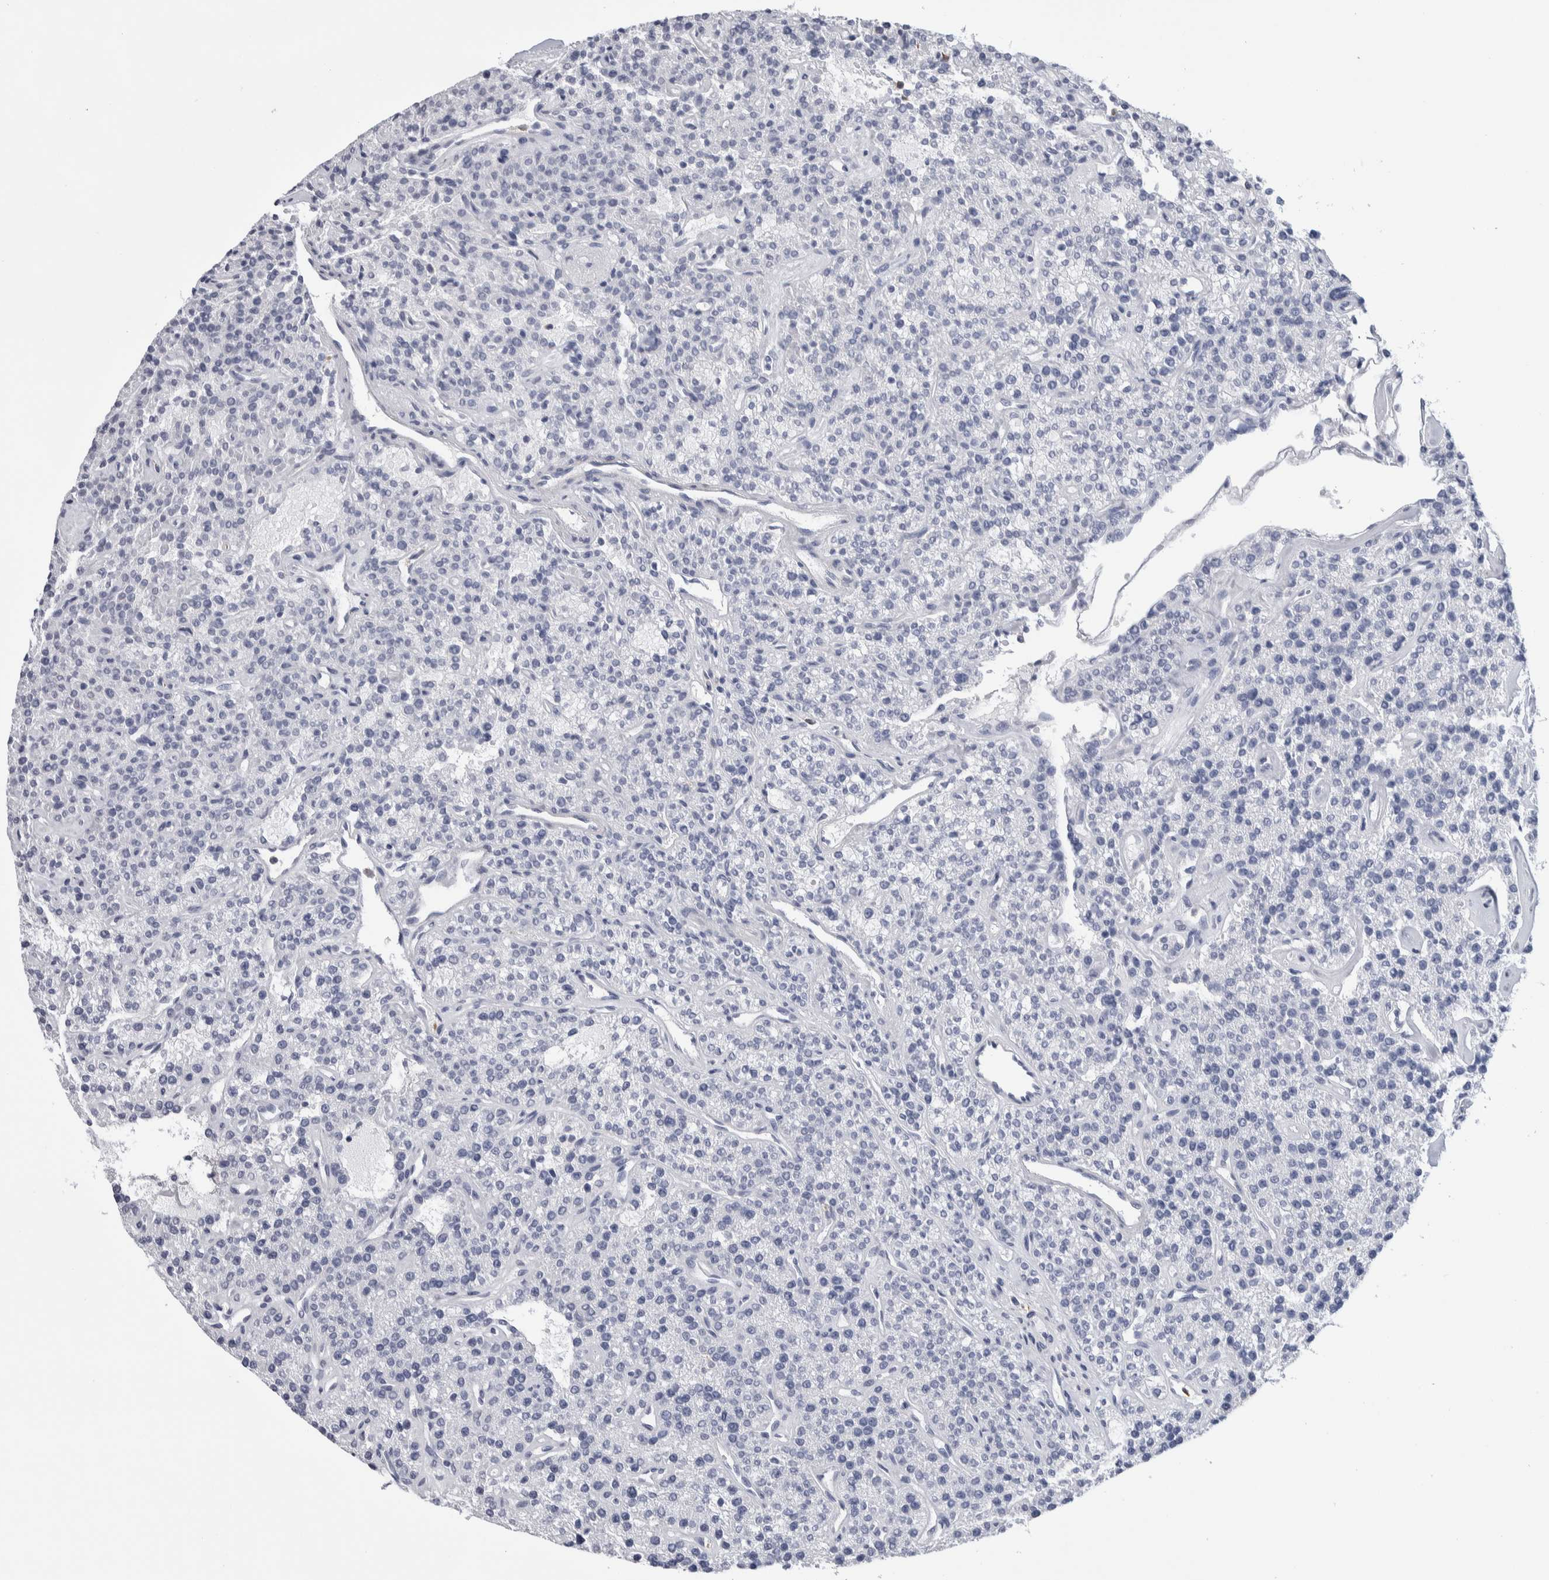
{"staining": {"intensity": "negative", "quantity": "none", "location": "none"}, "tissue": "parathyroid gland", "cell_type": "Glandular cells", "image_type": "normal", "snomed": [{"axis": "morphology", "description": "Normal tissue, NOS"}, {"axis": "topography", "description": "Parathyroid gland"}], "caption": "A high-resolution histopathology image shows immunohistochemistry staining of normal parathyroid gland, which reveals no significant expression in glandular cells.", "gene": "LURAP1L", "patient": {"sex": "male", "age": 46}}